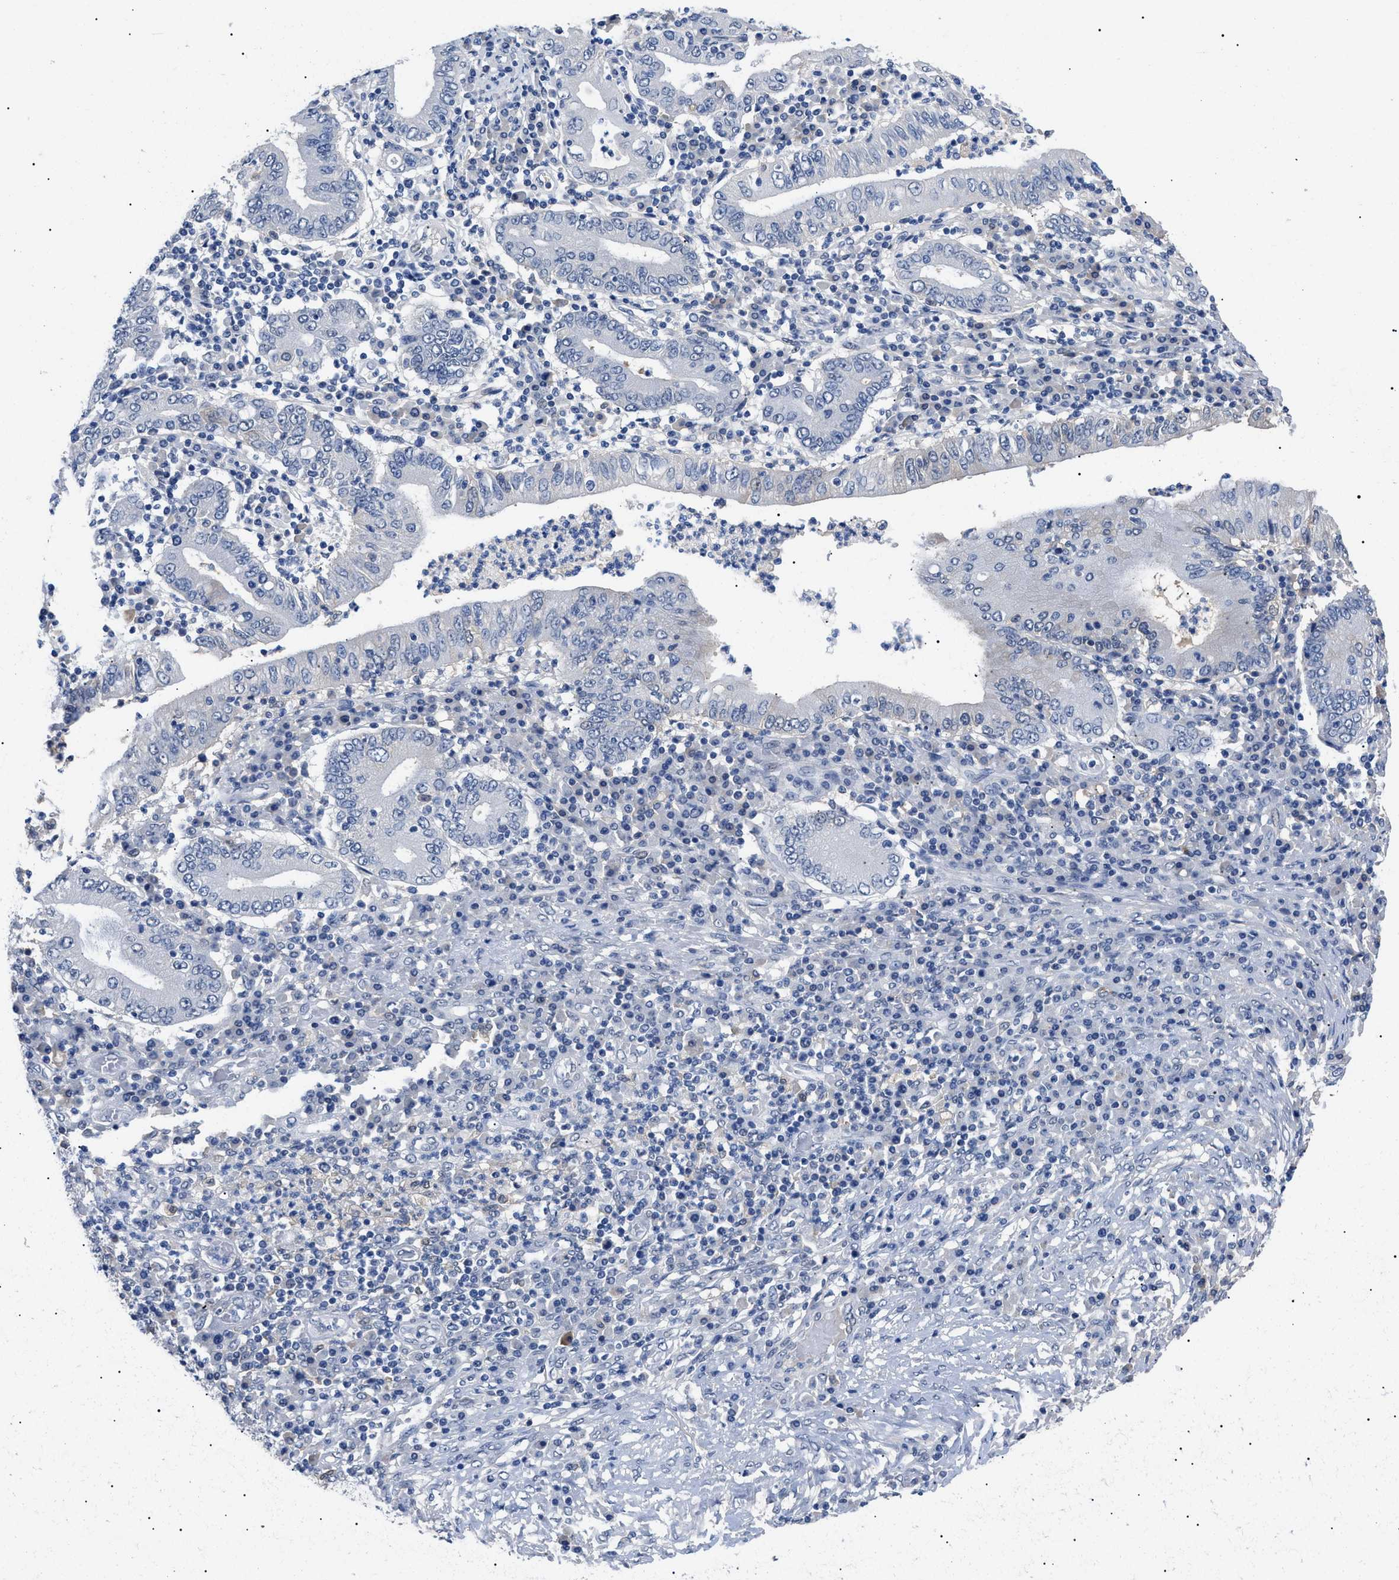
{"staining": {"intensity": "negative", "quantity": "none", "location": "none"}, "tissue": "stomach cancer", "cell_type": "Tumor cells", "image_type": "cancer", "snomed": [{"axis": "morphology", "description": "Normal tissue, NOS"}, {"axis": "morphology", "description": "Adenocarcinoma, NOS"}, {"axis": "topography", "description": "Esophagus"}, {"axis": "topography", "description": "Stomach, upper"}, {"axis": "topography", "description": "Peripheral nerve tissue"}], "caption": "This is an immunohistochemistry (IHC) micrograph of stomach cancer. There is no positivity in tumor cells.", "gene": "PRRT2", "patient": {"sex": "male", "age": 62}}